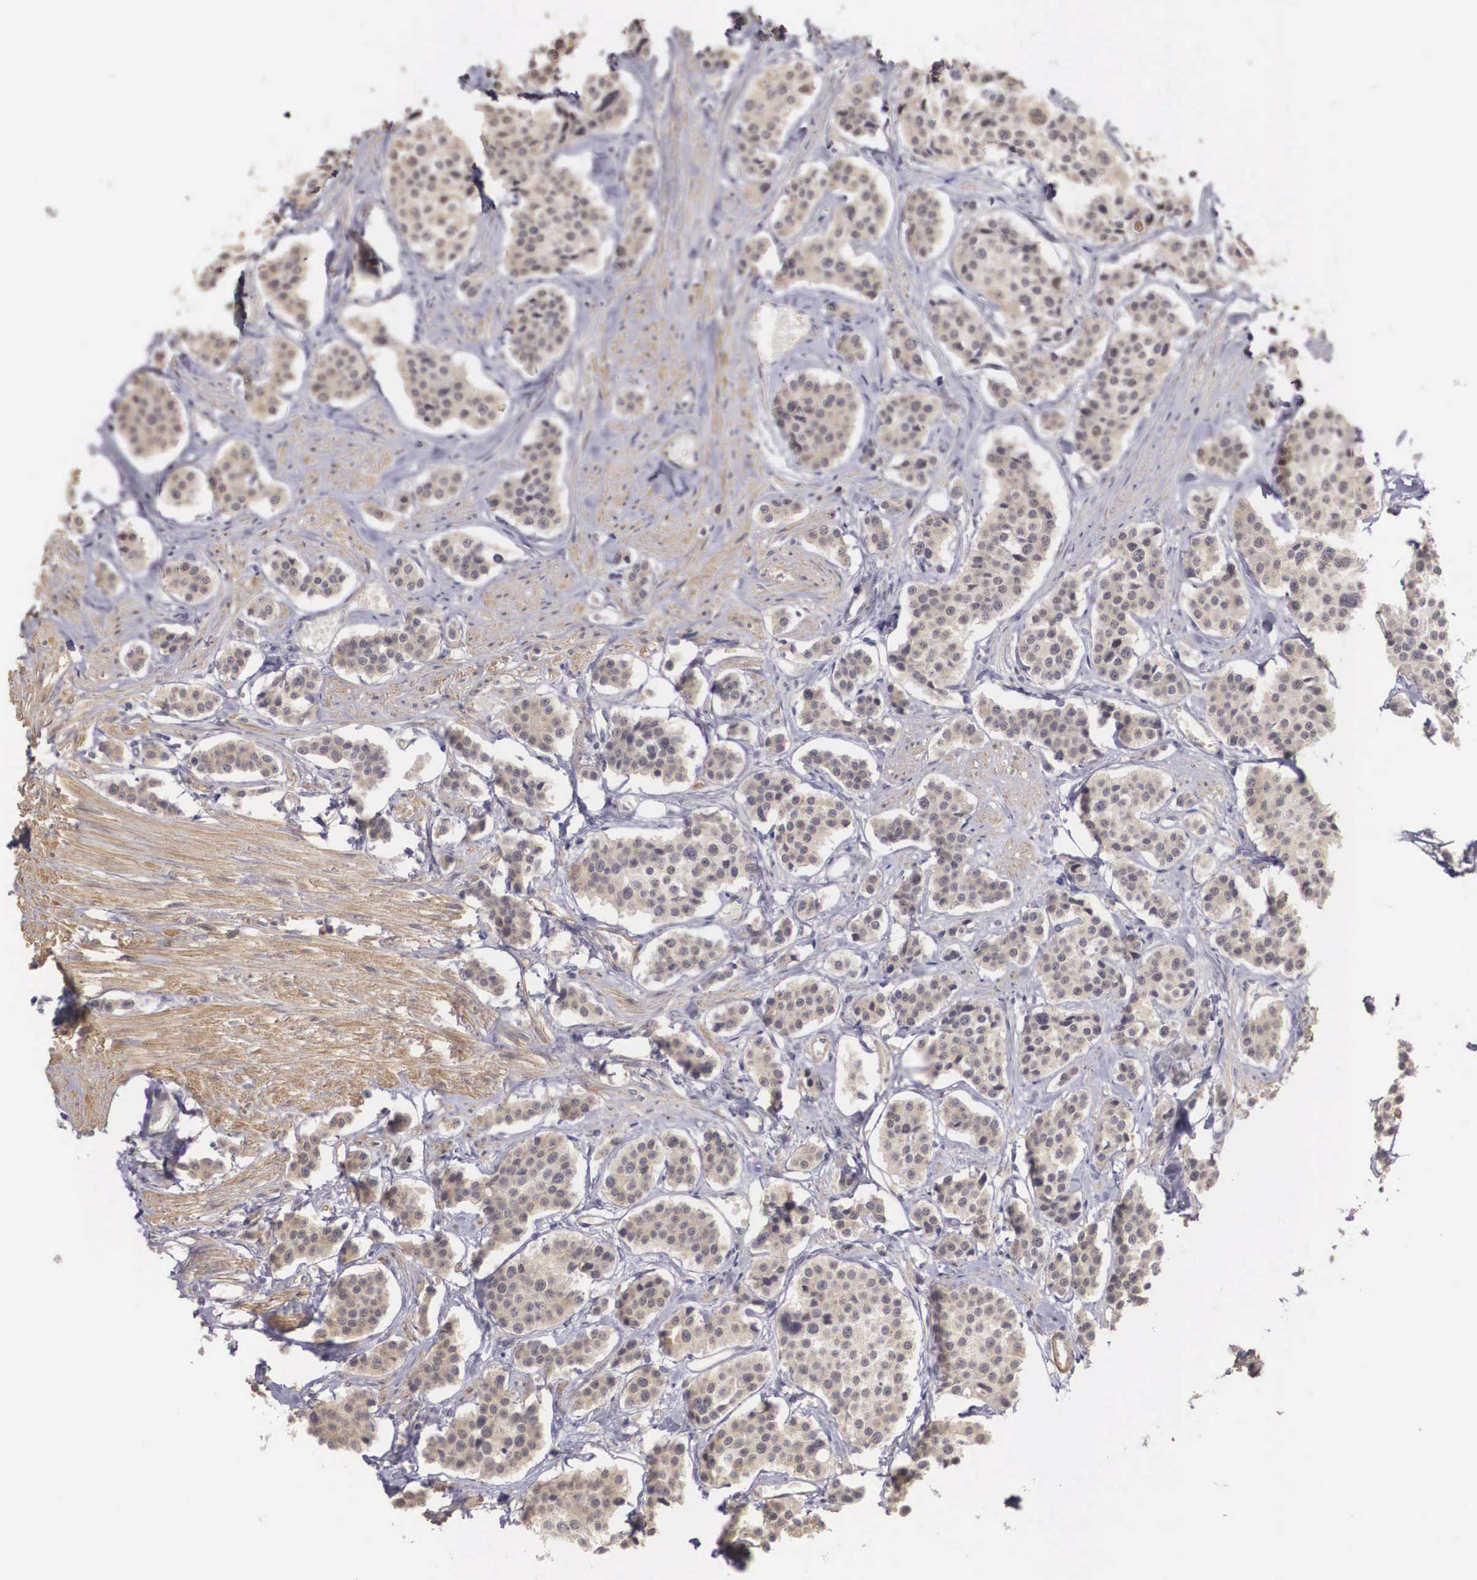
{"staining": {"intensity": "weak", "quantity": "25%-75%", "location": "cytoplasmic/membranous"}, "tissue": "carcinoid", "cell_type": "Tumor cells", "image_type": "cancer", "snomed": [{"axis": "morphology", "description": "Carcinoid, malignant, NOS"}, {"axis": "topography", "description": "Small intestine"}], "caption": "This is an image of immunohistochemistry (IHC) staining of carcinoid, which shows weak positivity in the cytoplasmic/membranous of tumor cells.", "gene": "ENOX2", "patient": {"sex": "male", "age": 60}}